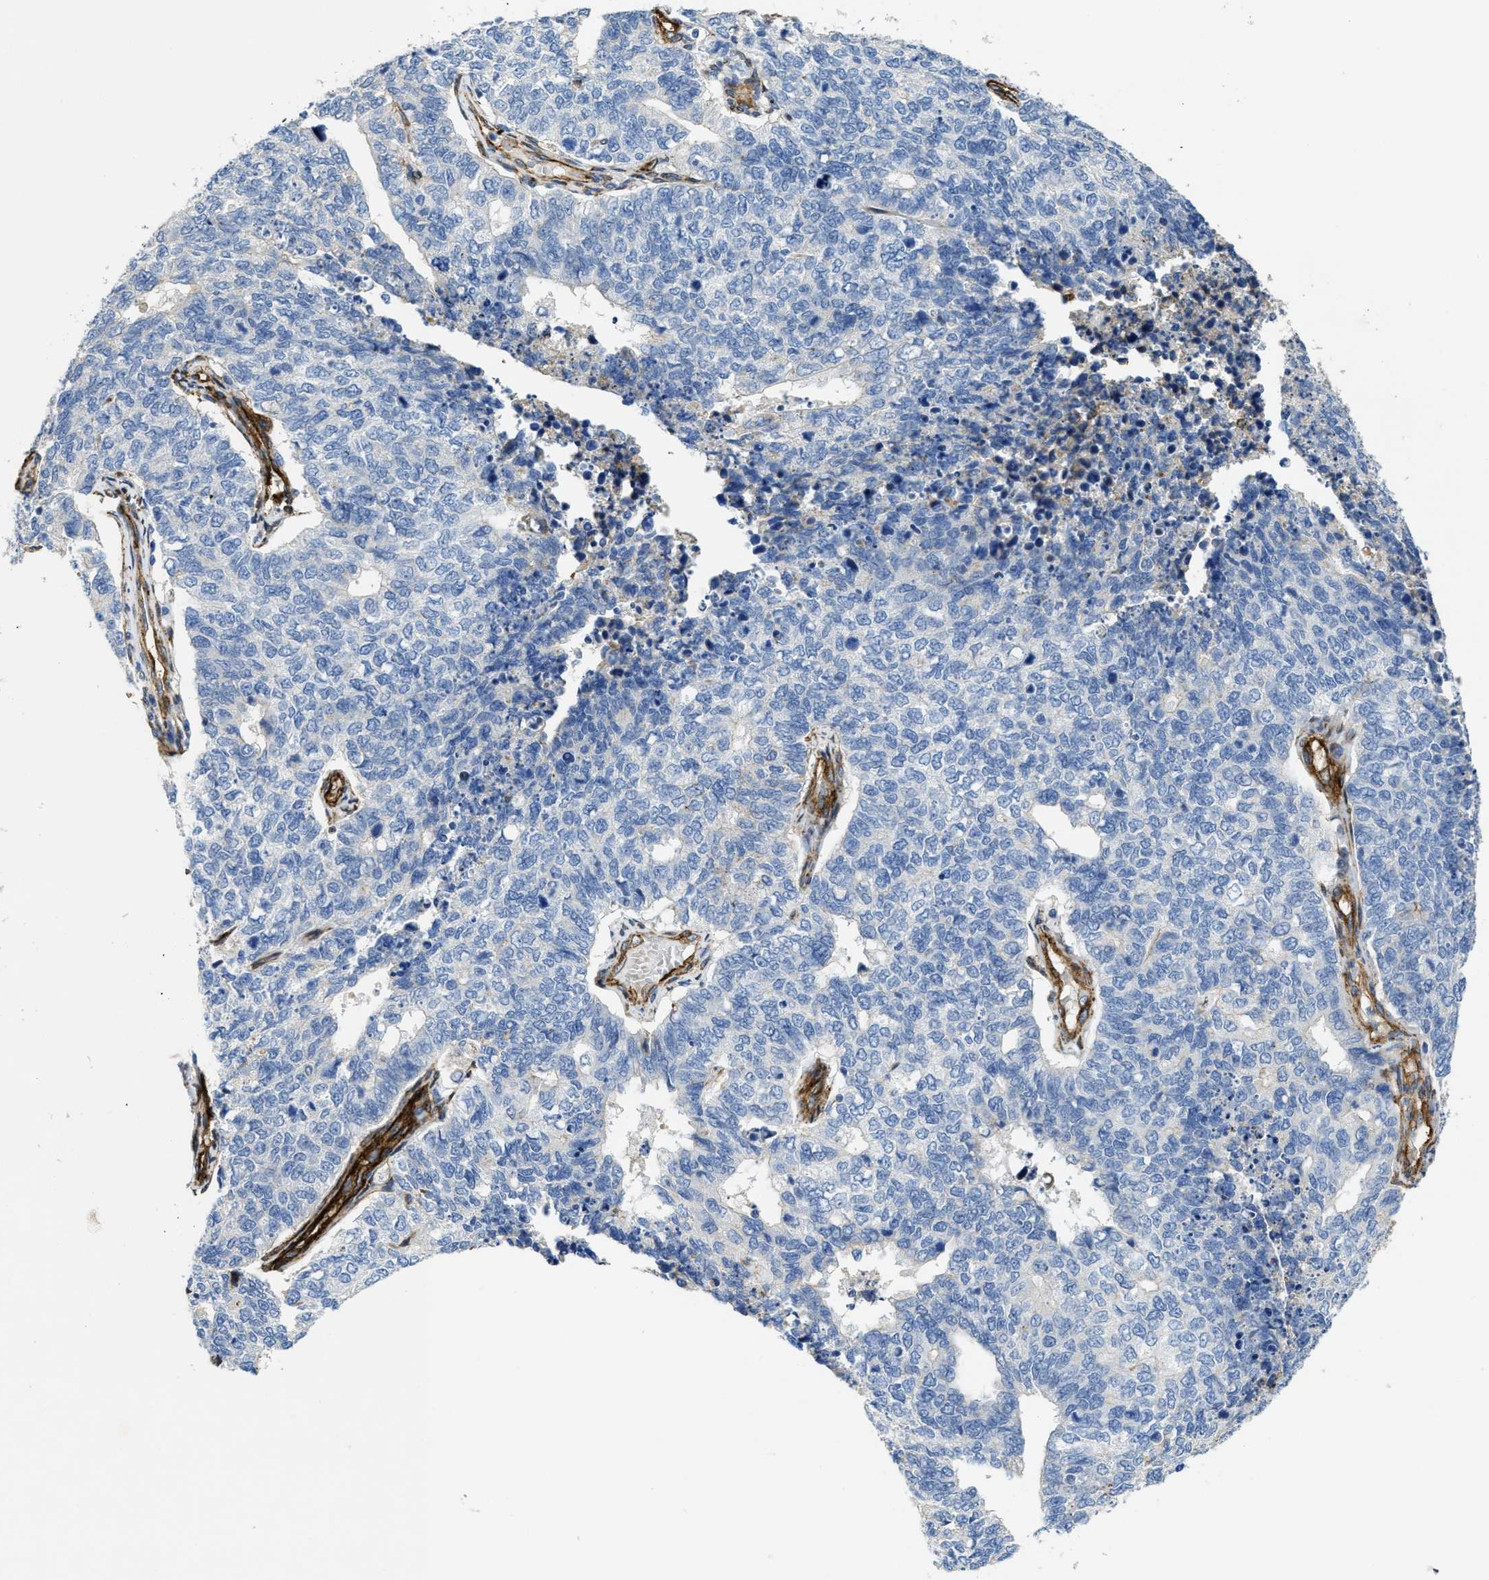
{"staining": {"intensity": "negative", "quantity": "none", "location": "none"}, "tissue": "cervical cancer", "cell_type": "Tumor cells", "image_type": "cancer", "snomed": [{"axis": "morphology", "description": "Squamous cell carcinoma, NOS"}, {"axis": "topography", "description": "Cervix"}], "caption": "Tumor cells are negative for protein expression in human cervical squamous cell carcinoma. (Immunohistochemistry (ihc), brightfield microscopy, high magnification).", "gene": "NAB1", "patient": {"sex": "female", "age": 63}}